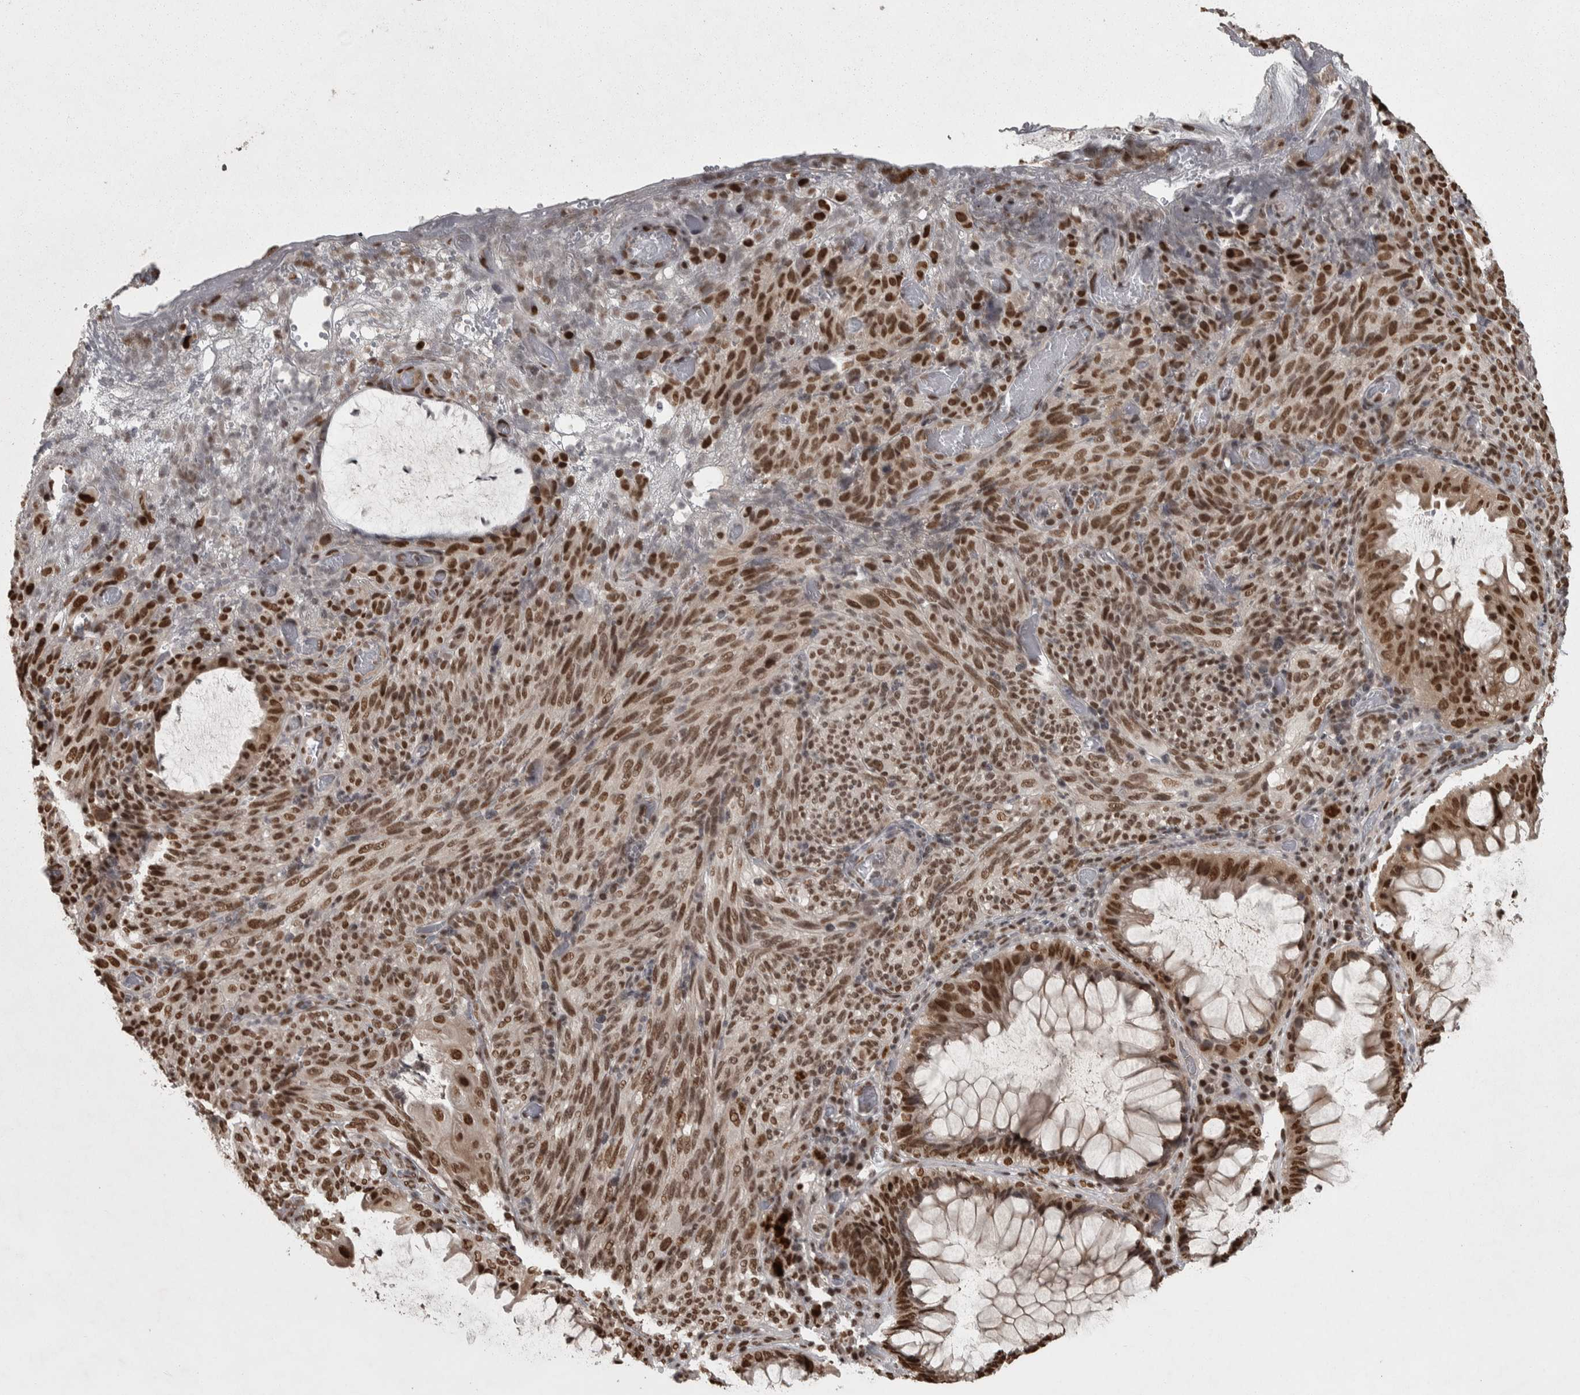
{"staining": {"intensity": "strong", "quantity": ">75%", "location": "nuclear"}, "tissue": "melanoma", "cell_type": "Tumor cells", "image_type": "cancer", "snomed": [{"axis": "morphology", "description": "Malignant melanoma, NOS"}, {"axis": "topography", "description": "Rectum"}], "caption": "The micrograph displays staining of melanoma, revealing strong nuclear protein staining (brown color) within tumor cells. (Stains: DAB in brown, nuclei in blue, Microscopy: brightfield microscopy at high magnification).", "gene": "ZFHX4", "patient": {"sex": "female", "age": 81}}